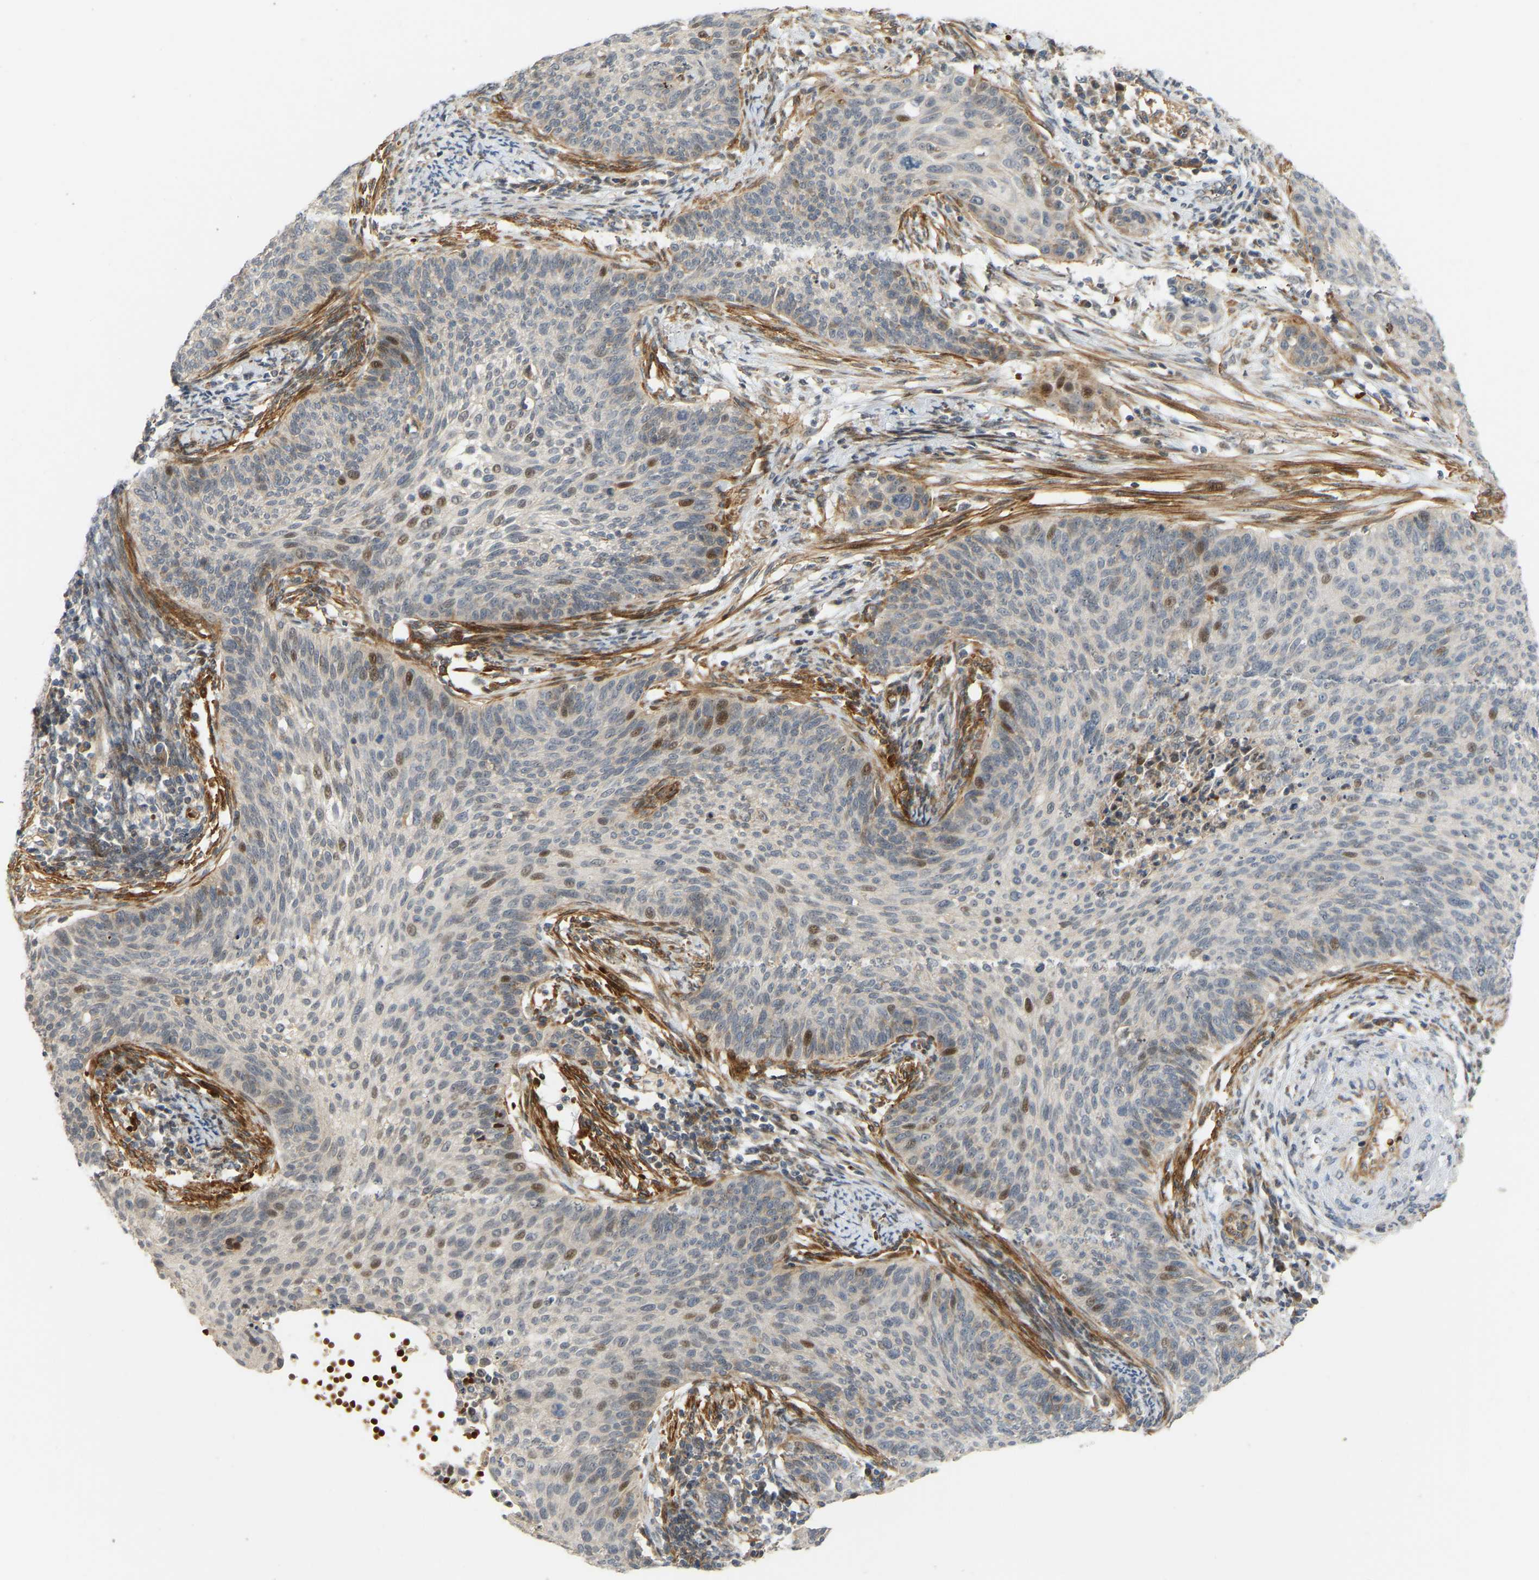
{"staining": {"intensity": "moderate", "quantity": "<25%", "location": "nuclear"}, "tissue": "cervical cancer", "cell_type": "Tumor cells", "image_type": "cancer", "snomed": [{"axis": "morphology", "description": "Squamous cell carcinoma, NOS"}, {"axis": "topography", "description": "Cervix"}], "caption": "Immunohistochemistry (IHC) of human squamous cell carcinoma (cervical) displays low levels of moderate nuclear expression in about <25% of tumor cells.", "gene": "POGLUT2", "patient": {"sex": "female", "age": 70}}